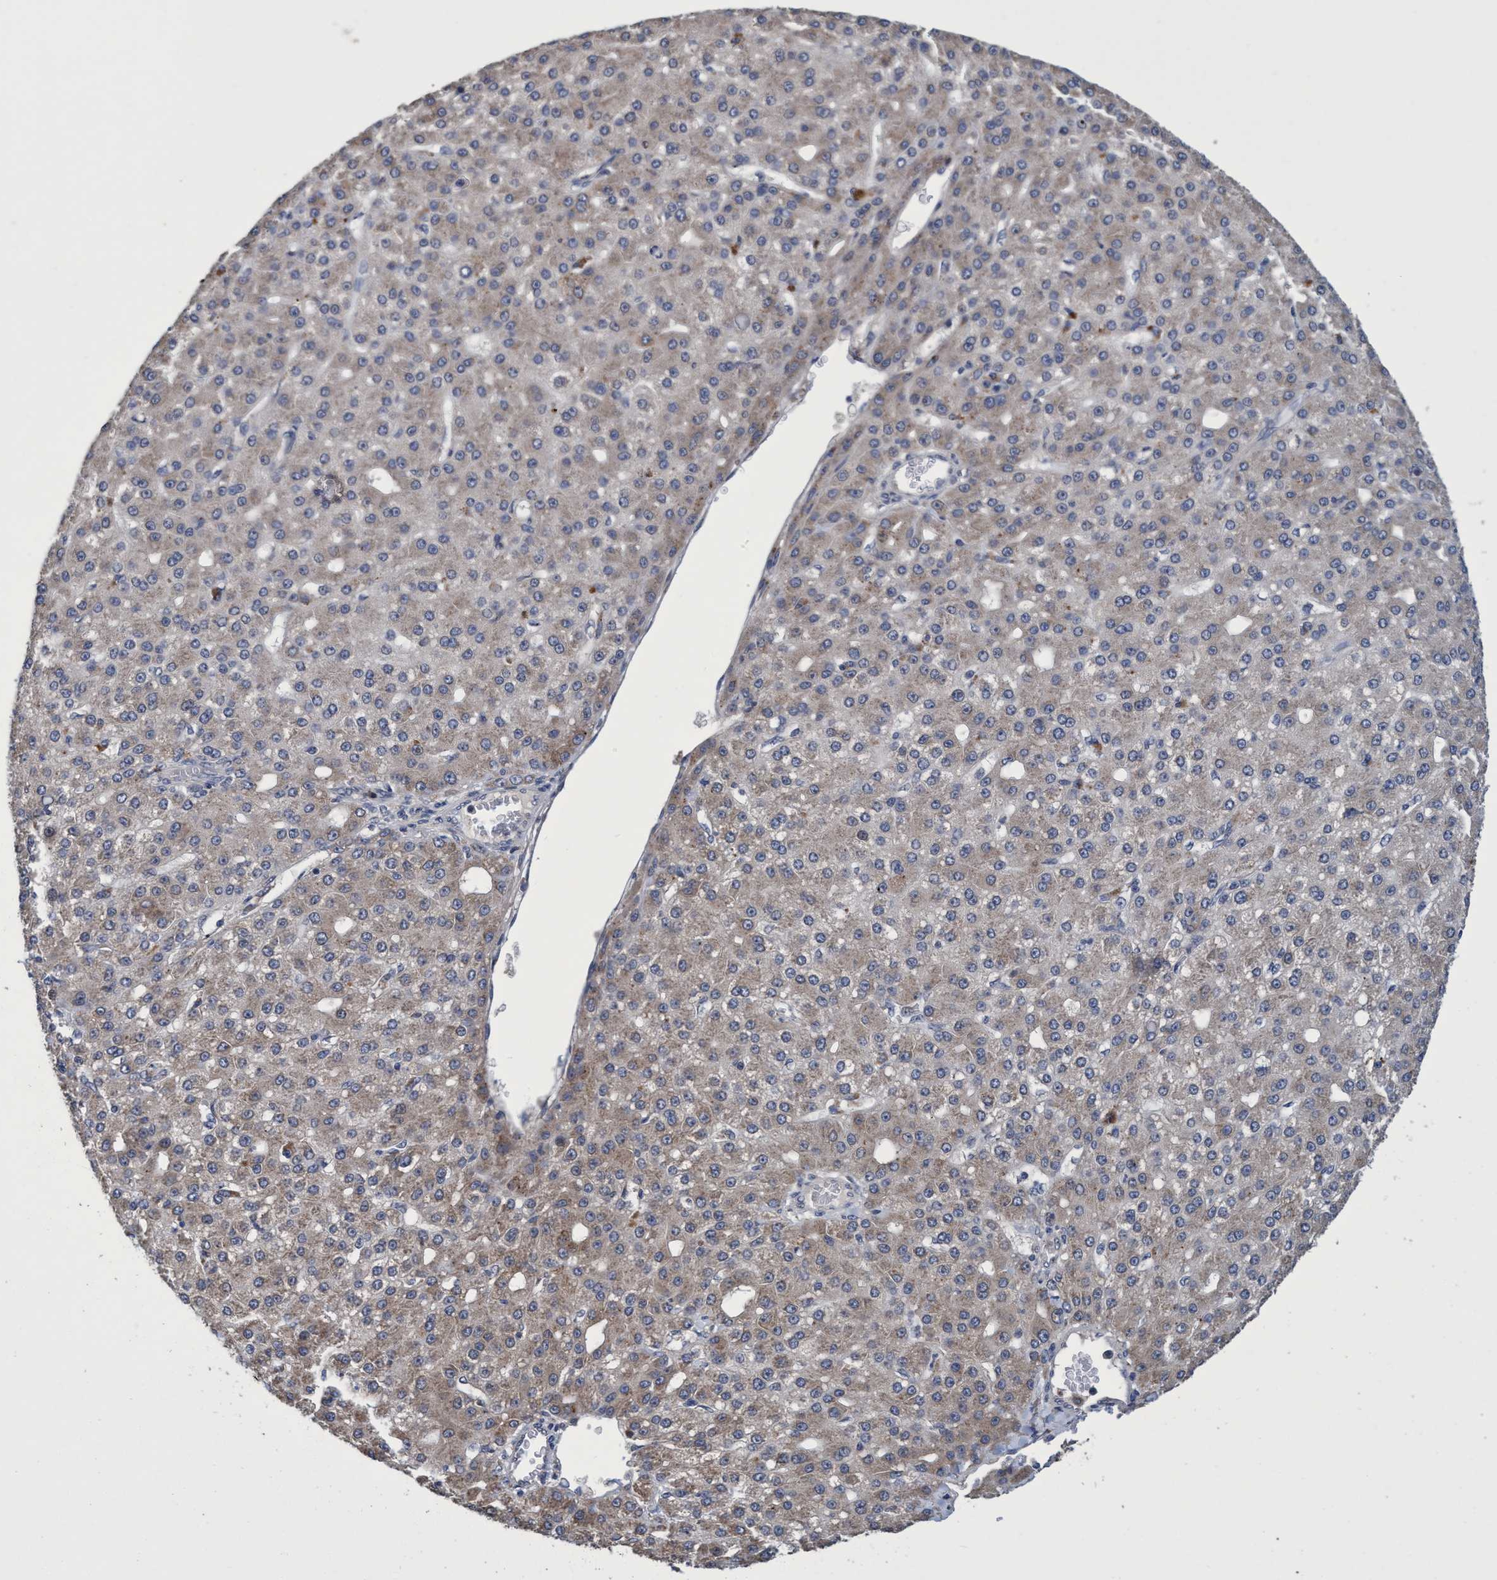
{"staining": {"intensity": "weak", "quantity": "25%-75%", "location": "cytoplasmic/membranous"}, "tissue": "liver cancer", "cell_type": "Tumor cells", "image_type": "cancer", "snomed": [{"axis": "morphology", "description": "Carcinoma, Hepatocellular, NOS"}, {"axis": "topography", "description": "Liver"}], "caption": "This is a micrograph of immunohistochemistry (IHC) staining of liver hepatocellular carcinoma, which shows weak expression in the cytoplasmic/membranous of tumor cells.", "gene": "CALCOCO2", "patient": {"sex": "male", "age": 67}}